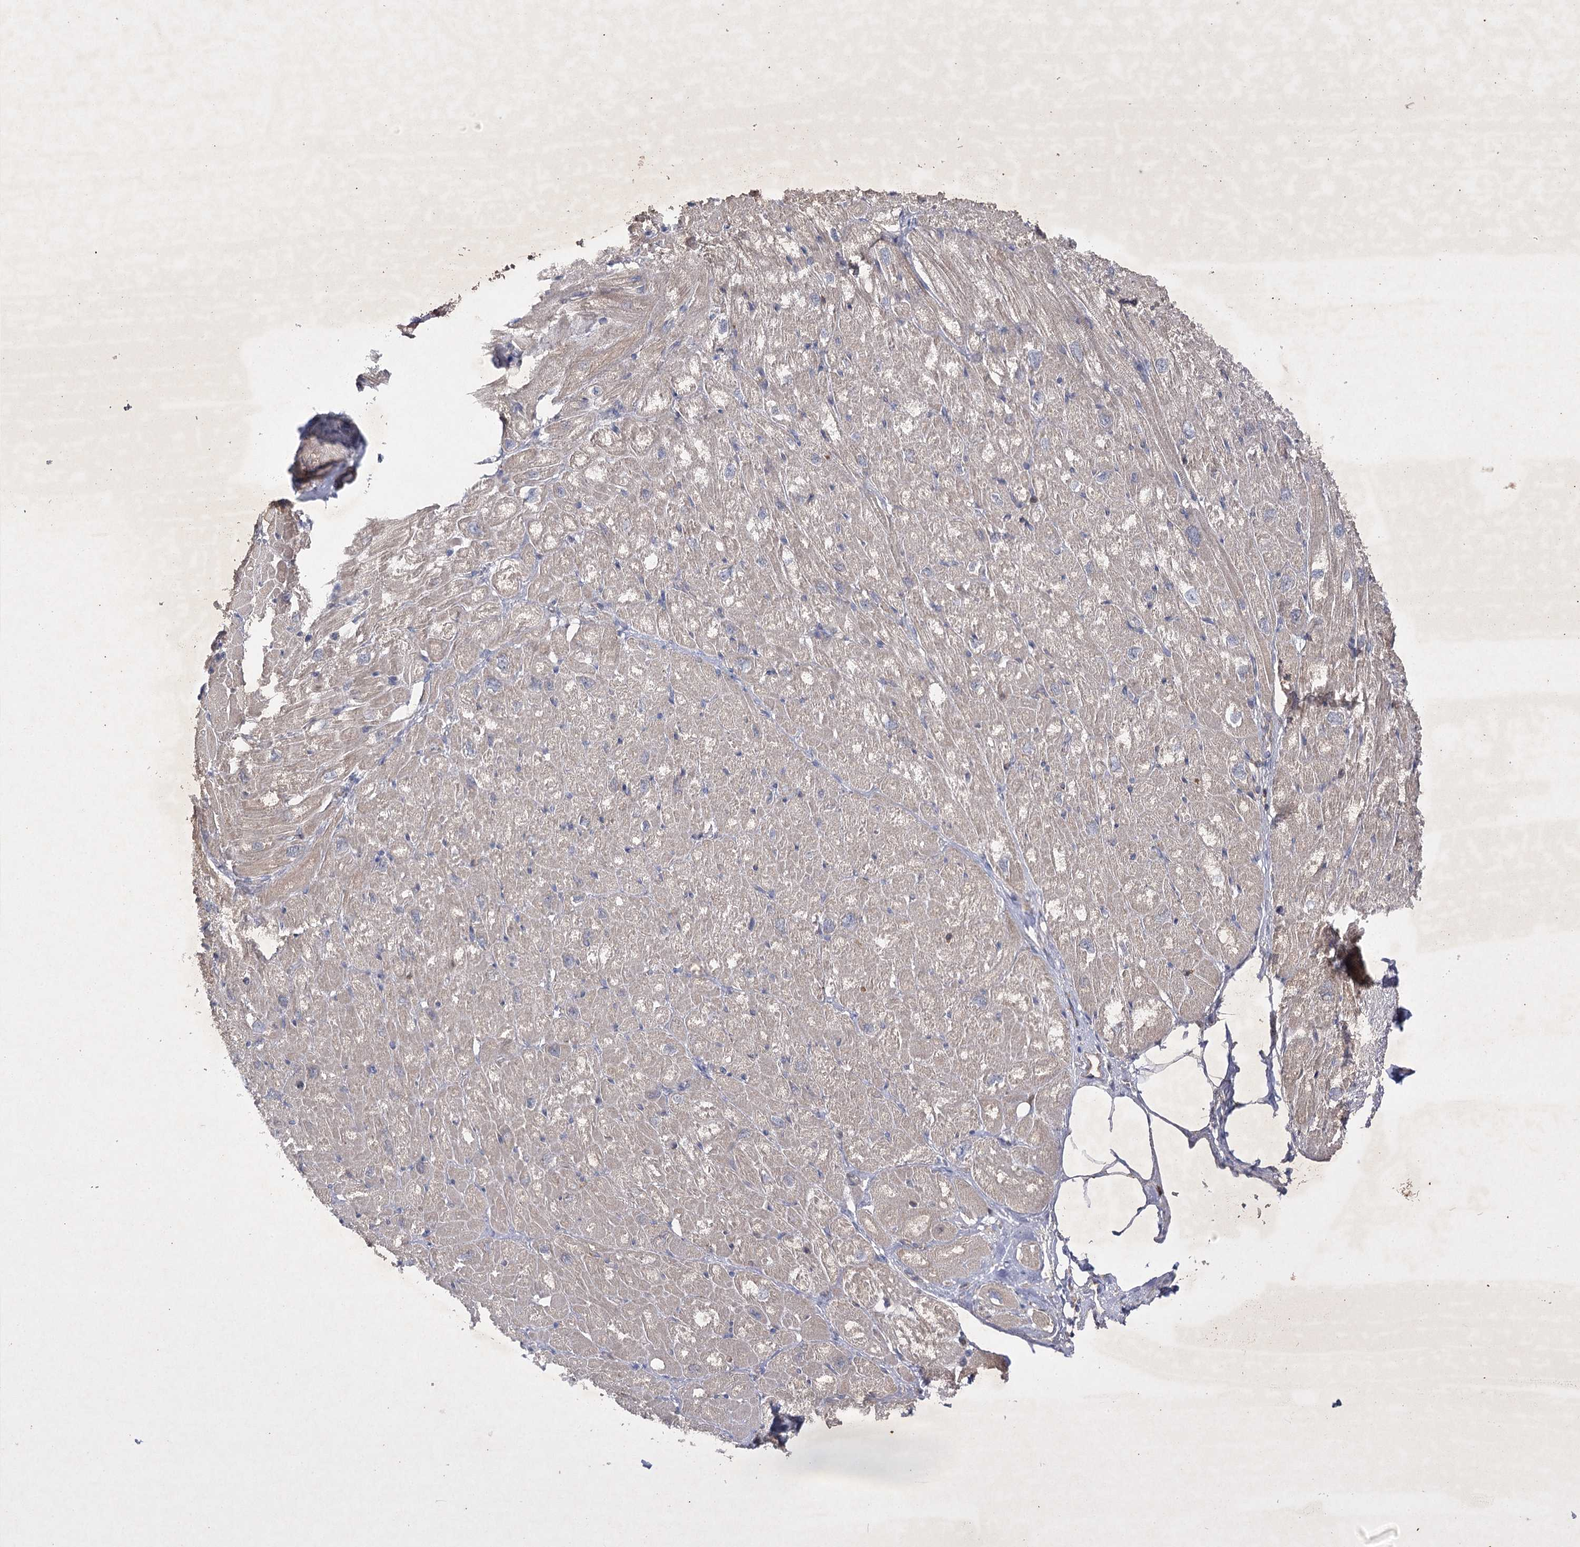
{"staining": {"intensity": "weak", "quantity": "<25%", "location": "cytoplasmic/membranous"}, "tissue": "heart muscle", "cell_type": "Cardiomyocytes", "image_type": "normal", "snomed": [{"axis": "morphology", "description": "Normal tissue, NOS"}, {"axis": "topography", "description": "Heart"}], "caption": "The micrograph exhibits no staining of cardiomyocytes in unremarkable heart muscle. (DAB (3,3'-diaminobenzidine) immunohistochemistry (IHC) with hematoxylin counter stain).", "gene": "BCR", "patient": {"sex": "male", "age": 50}}